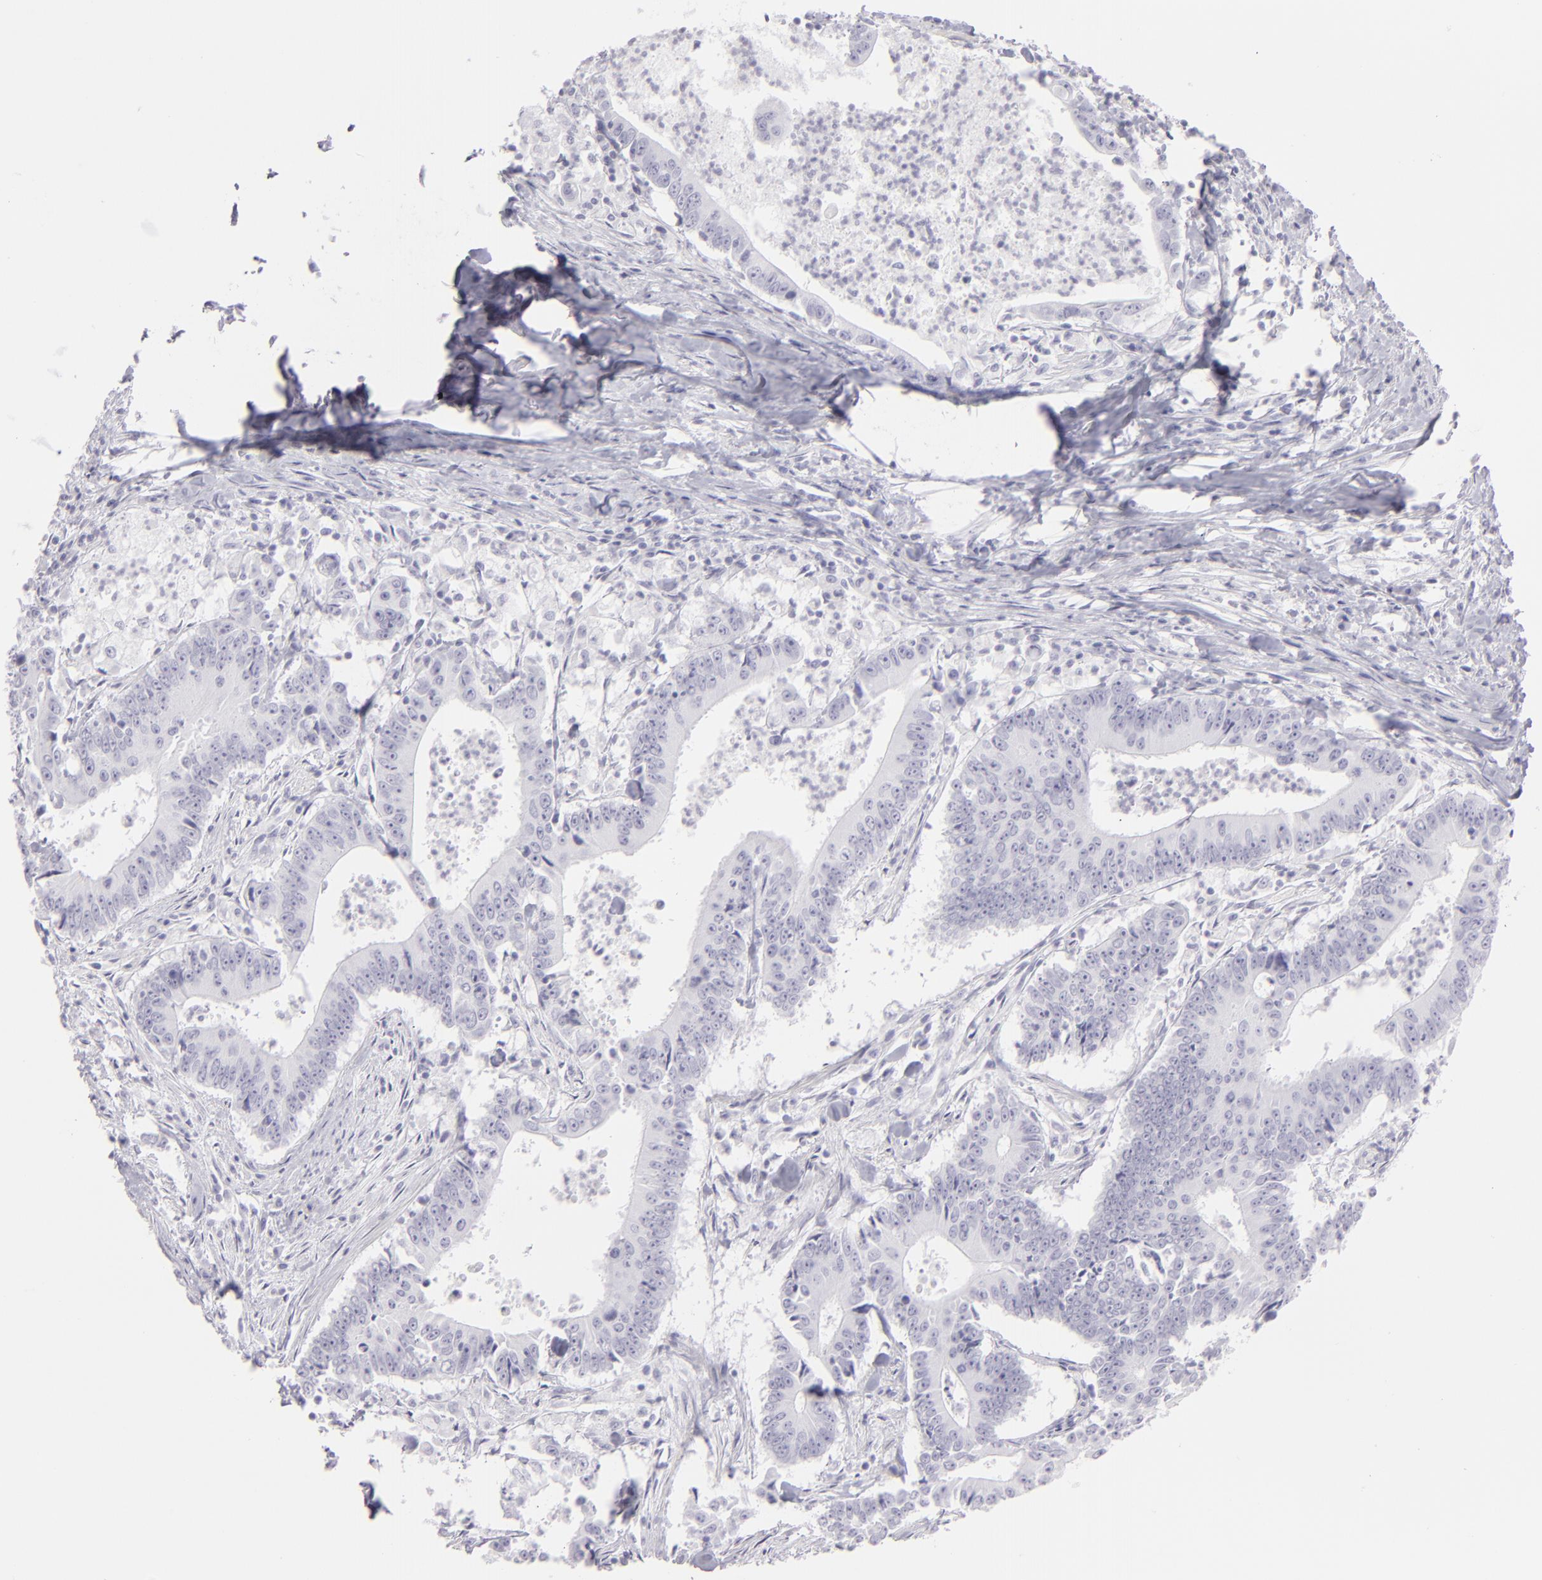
{"staining": {"intensity": "negative", "quantity": "none", "location": "none"}, "tissue": "colorectal cancer", "cell_type": "Tumor cells", "image_type": "cancer", "snomed": [{"axis": "morphology", "description": "Adenocarcinoma, NOS"}, {"axis": "topography", "description": "Colon"}], "caption": "The micrograph displays no significant positivity in tumor cells of colorectal cancer (adenocarcinoma).", "gene": "FLG", "patient": {"sex": "male", "age": 55}}